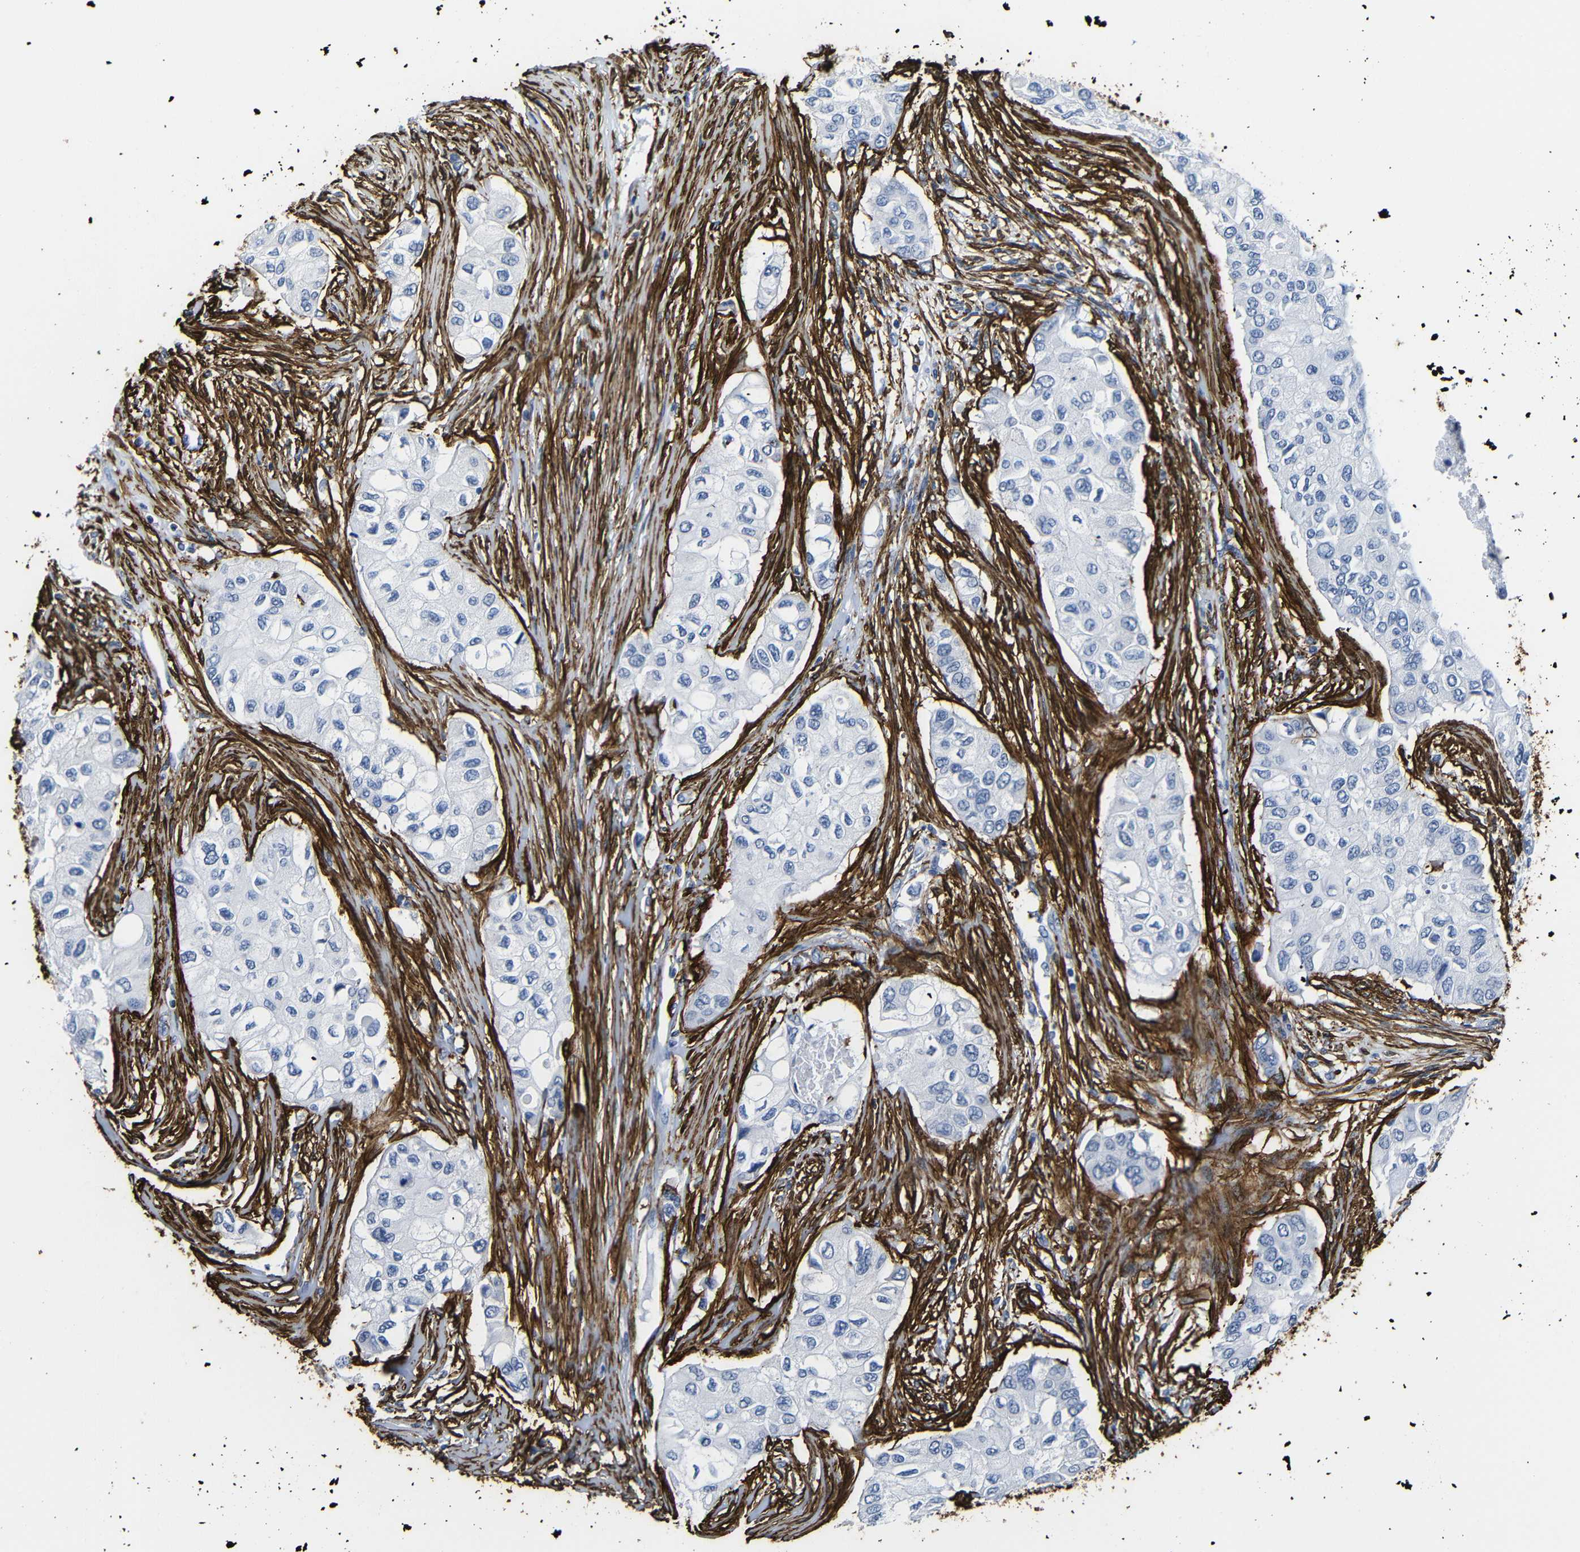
{"staining": {"intensity": "negative", "quantity": "none", "location": "none"}, "tissue": "breast cancer", "cell_type": "Tumor cells", "image_type": "cancer", "snomed": [{"axis": "morphology", "description": "Normal tissue, NOS"}, {"axis": "morphology", "description": "Duct carcinoma"}, {"axis": "topography", "description": "Breast"}], "caption": "Histopathology image shows no protein positivity in tumor cells of breast intraductal carcinoma tissue. Nuclei are stained in blue.", "gene": "ACTA2", "patient": {"sex": "female", "age": 49}}